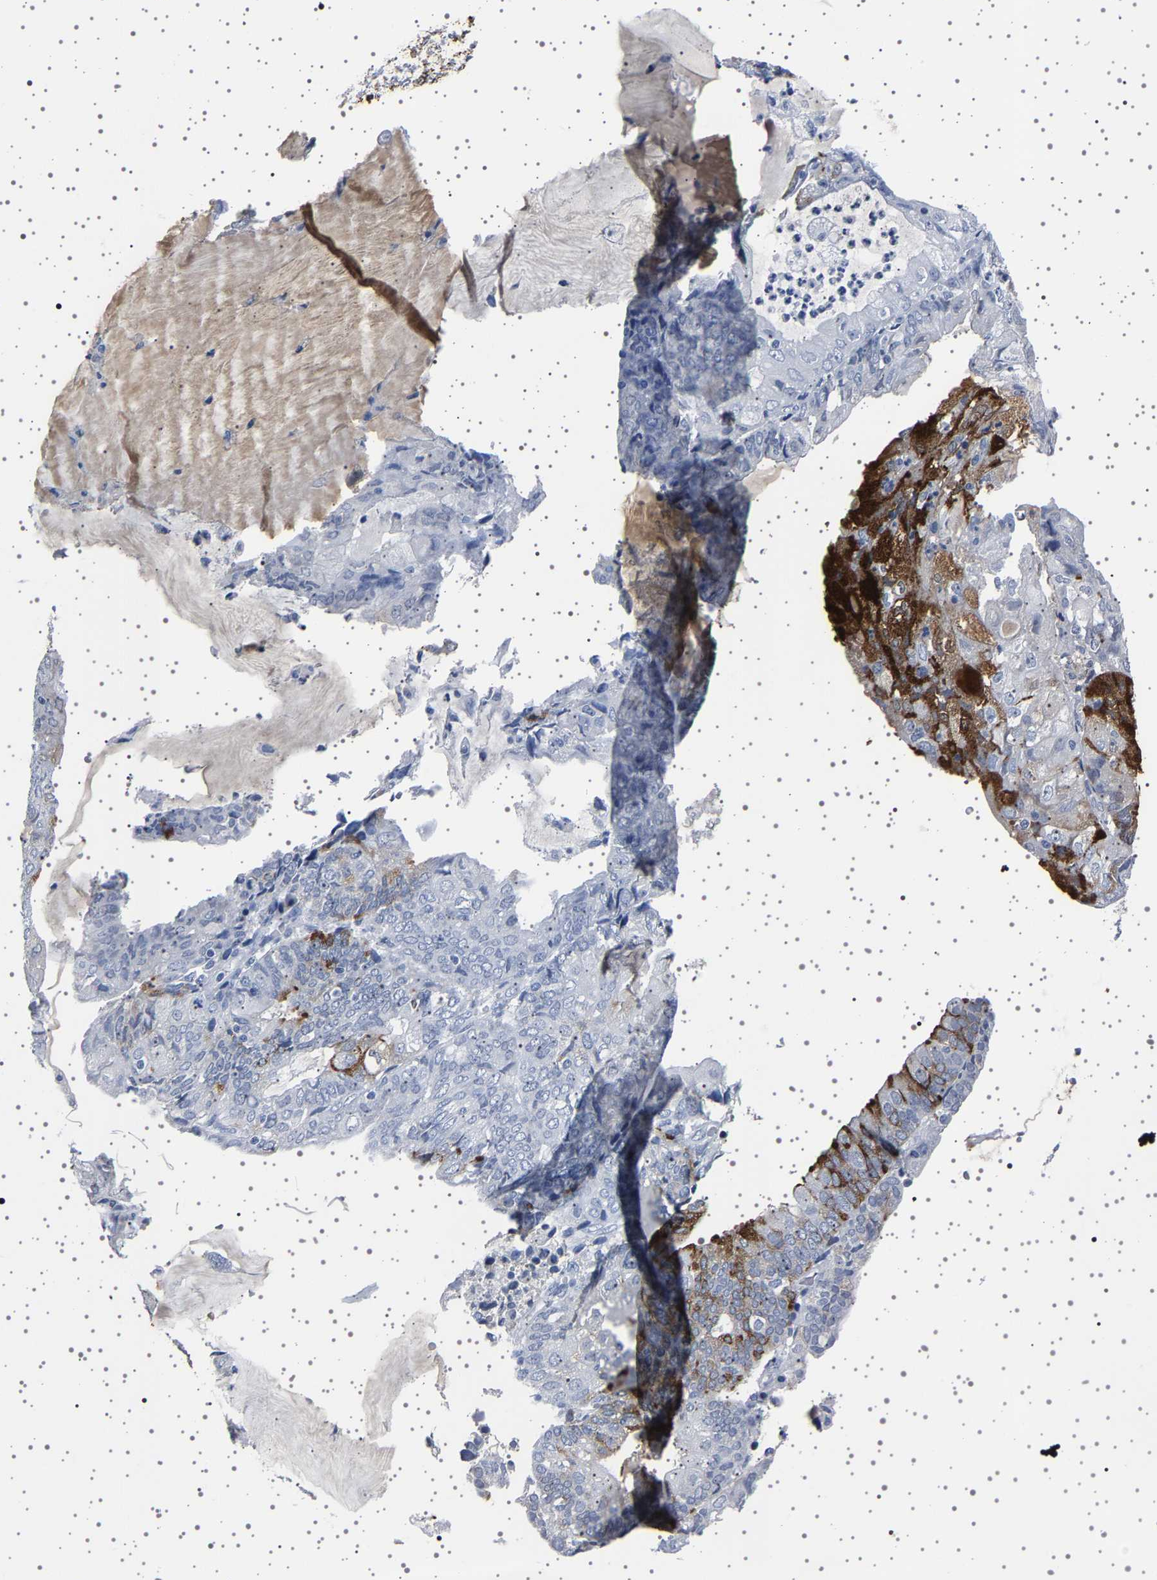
{"staining": {"intensity": "strong", "quantity": "<25%", "location": "cytoplasmic/membranous"}, "tissue": "endometrial cancer", "cell_type": "Tumor cells", "image_type": "cancer", "snomed": [{"axis": "morphology", "description": "Adenocarcinoma, NOS"}, {"axis": "topography", "description": "Endometrium"}], "caption": "Endometrial cancer (adenocarcinoma) tissue exhibits strong cytoplasmic/membranous expression in approximately <25% of tumor cells", "gene": "TFF3", "patient": {"sex": "female", "age": 81}}